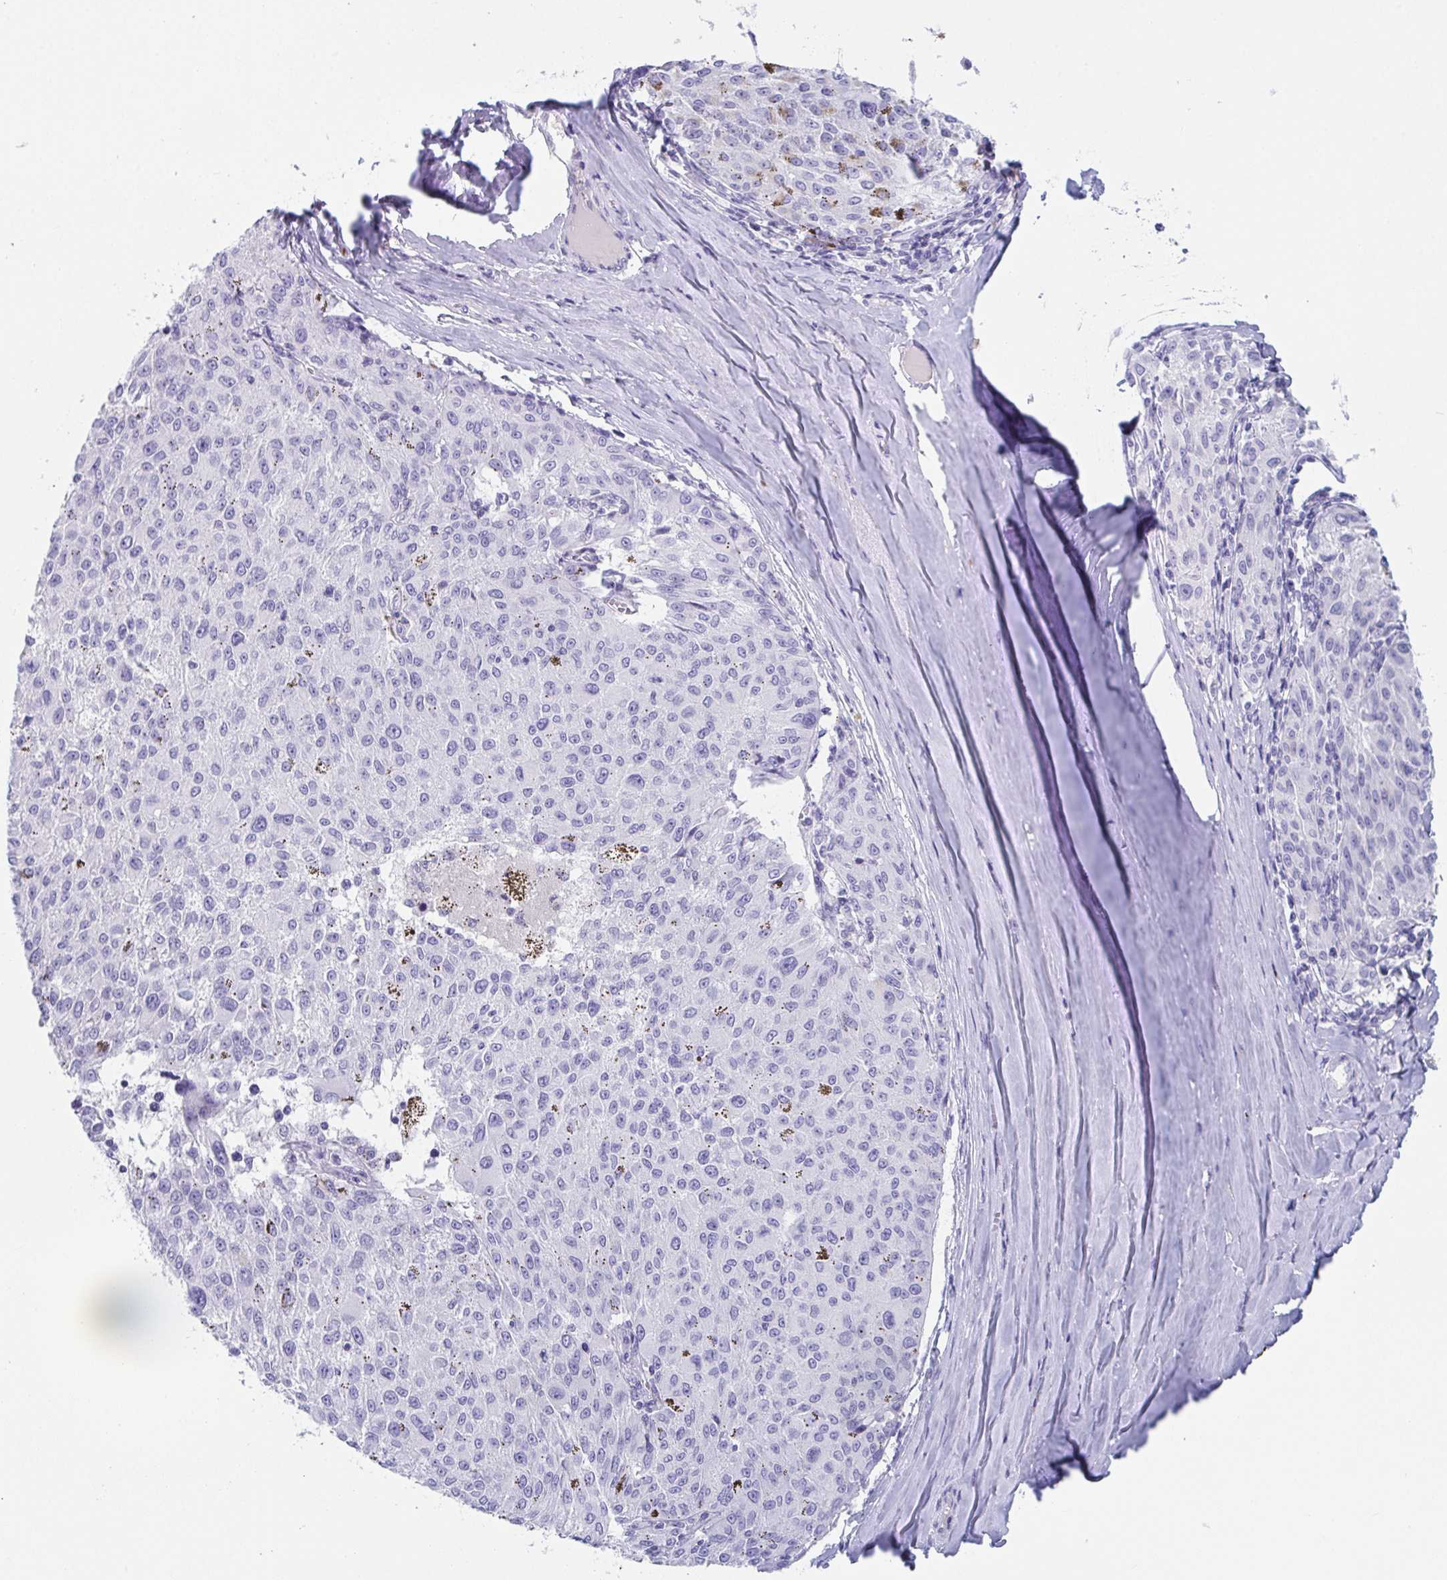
{"staining": {"intensity": "negative", "quantity": "none", "location": "none"}, "tissue": "melanoma", "cell_type": "Tumor cells", "image_type": "cancer", "snomed": [{"axis": "morphology", "description": "Malignant melanoma, NOS"}, {"axis": "topography", "description": "Skin"}], "caption": "IHC histopathology image of neoplastic tissue: human malignant melanoma stained with DAB displays no significant protein positivity in tumor cells.", "gene": "PLA2G1B", "patient": {"sex": "female", "age": 72}}